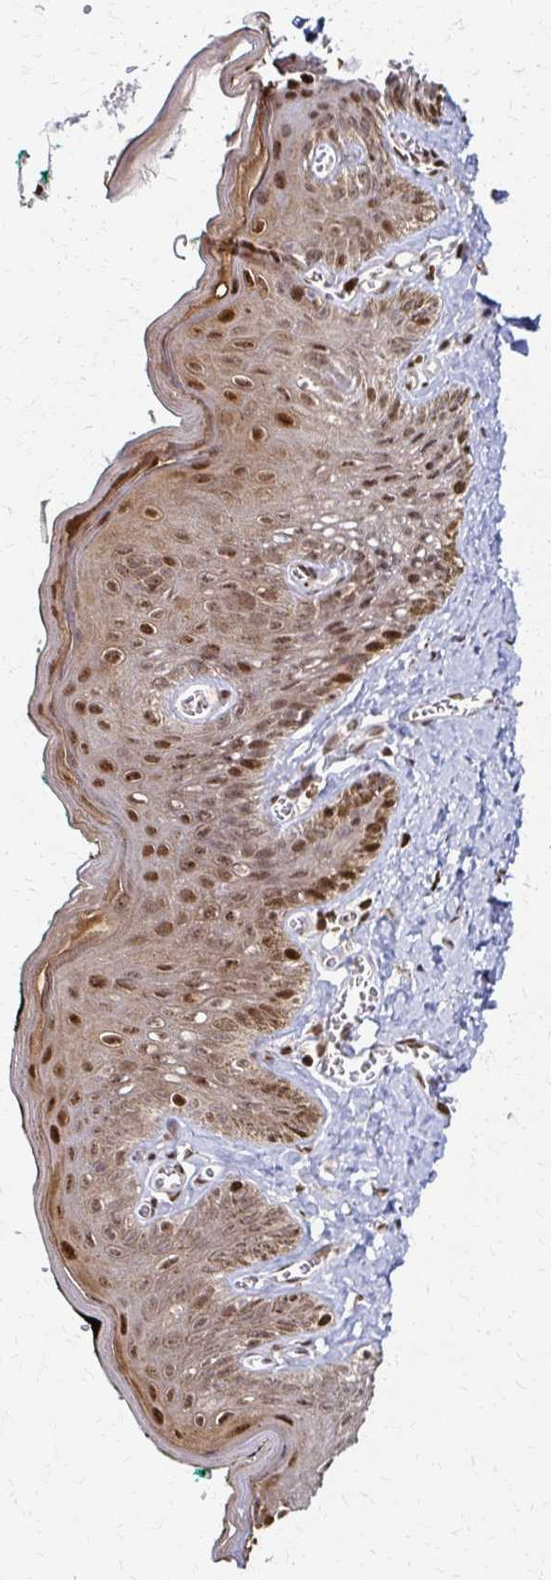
{"staining": {"intensity": "moderate", "quantity": ">75%", "location": "nuclear"}, "tissue": "skin", "cell_type": "Epidermal cells", "image_type": "normal", "snomed": [{"axis": "morphology", "description": "Normal tissue, NOS"}, {"axis": "topography", "description": "Vulva"}, {"axis": "topography", "description": "Peripheral nerve tissue"}], "caption": "Approximately >75% of epidermal cells in unremarkable skin reveal moderate nuclear protein expression as visualized by brown immunohistochemical staining.", "gene": "PSMD7", "patient": {"sex": "female", "age": 66}}